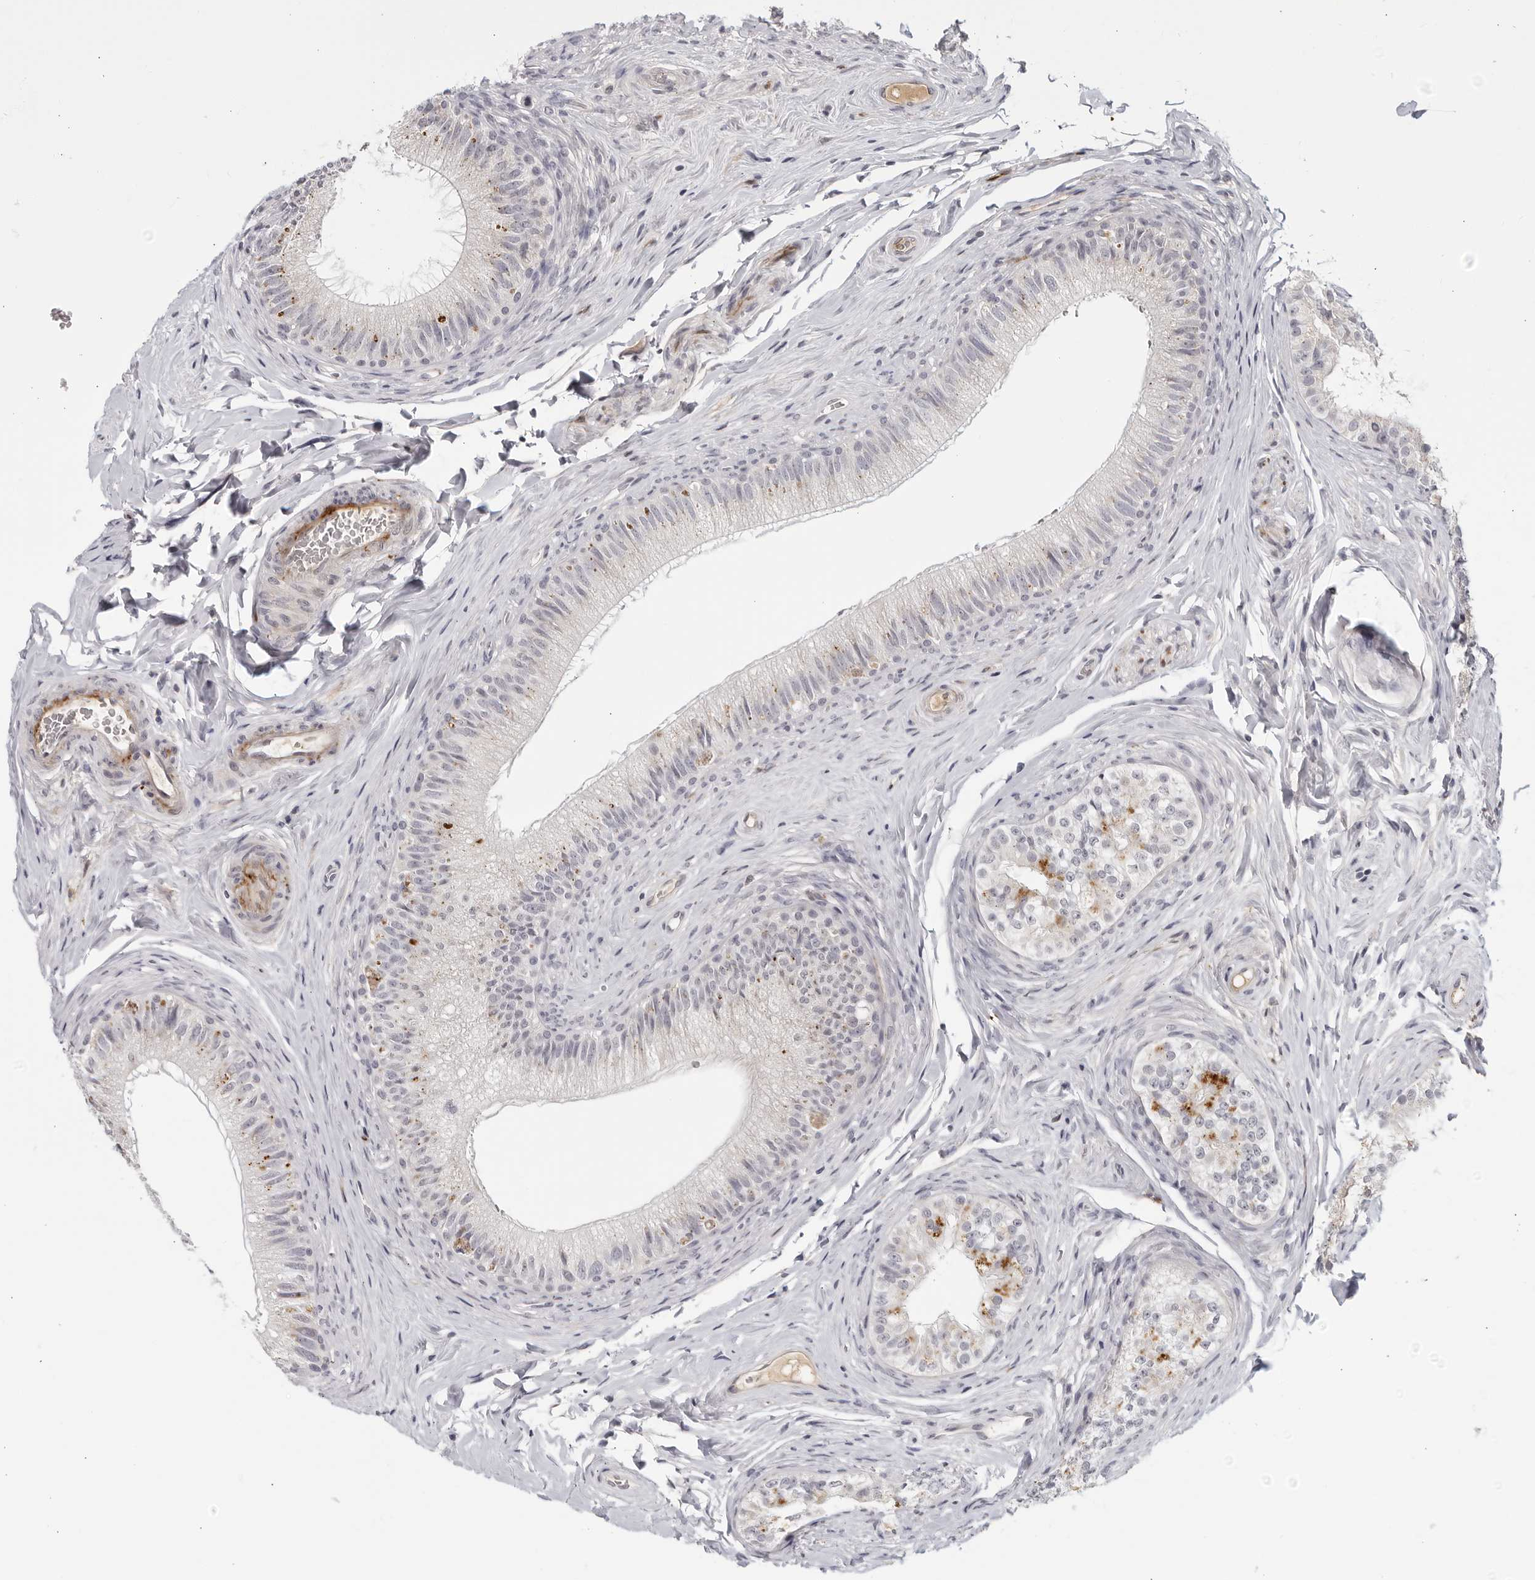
{"staining": {"intensity": "weak", "quantity": "<25%", "location": "cytoplasmic/membranous"}, "tissue": "epididymis", "cell_type": "Glandular cells", "image_type": "normal", "snomed": [{"axis": "morphology", "description": "Normal tissue, NOS"}, {"axis": "topography", "description": "Epididymis"}], "caption": "This image is of benign epididymis stained with IHC to label a protein in brown with the nuclei are counter-stained blue. There is no positivity in glandular cells.", "gene": "STRADB", "patient": {"sex": "male", "age": 49}}